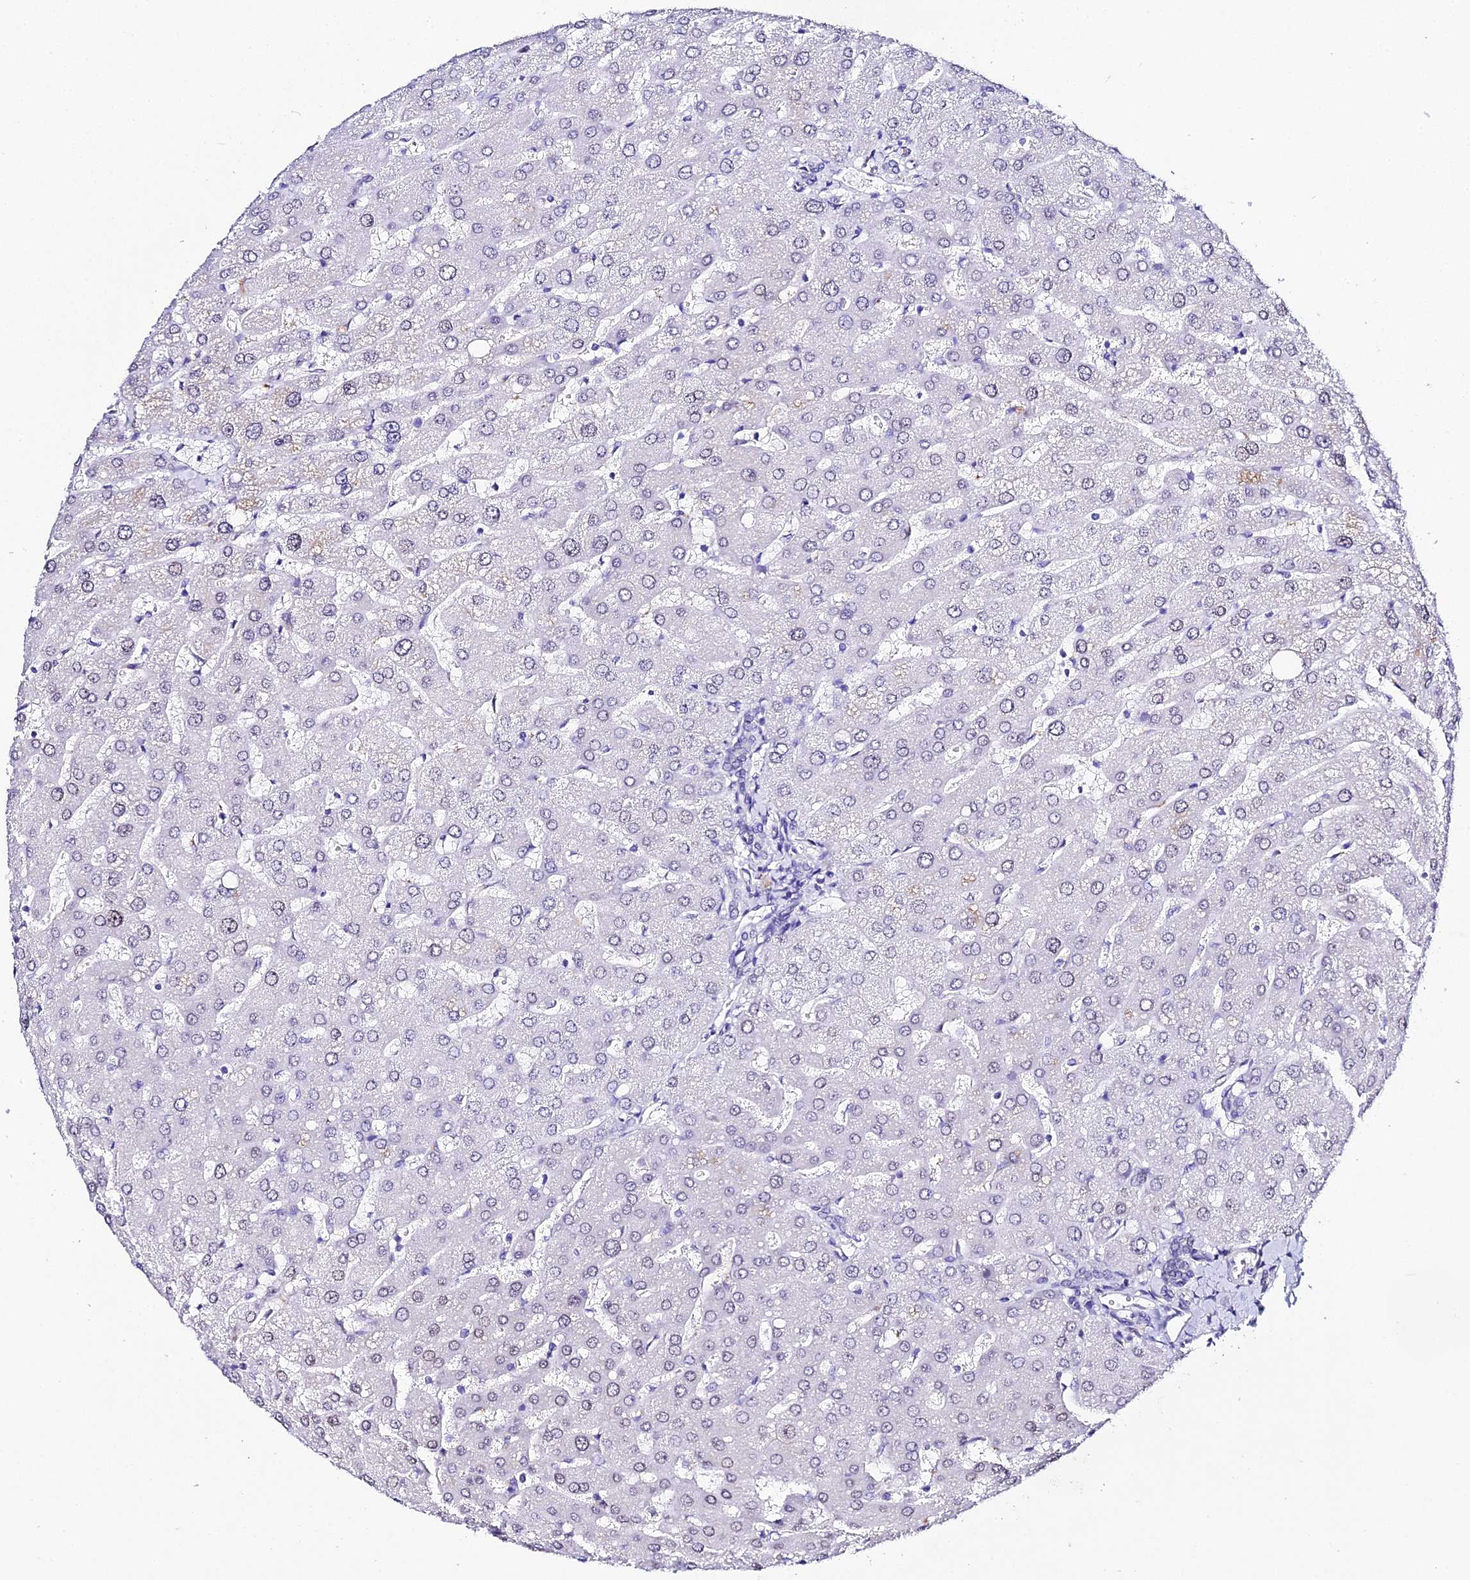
{"staining": {"intensity": "negative", "quantity": "none", "location": "none"}, "tissue": "liver", "cell_type": "Cholangiocytes", "image_type": "normal", "snomed": [{"axis": "morphology", "description": "Normal tissue, NOS"}, {"axis": "topography", "description": "Liver"}], "caption": "Immunohistochemistry (IHC) histopathology image of normal liver stained for a protein (brown), which exhibits no staining in cholangiocytes. (Brightfield microscopy of DAB immunohistochemistry (IHC) at high magnification).", "gene": "POFUT2", "patient": {"sex": "male", "age": 55}}